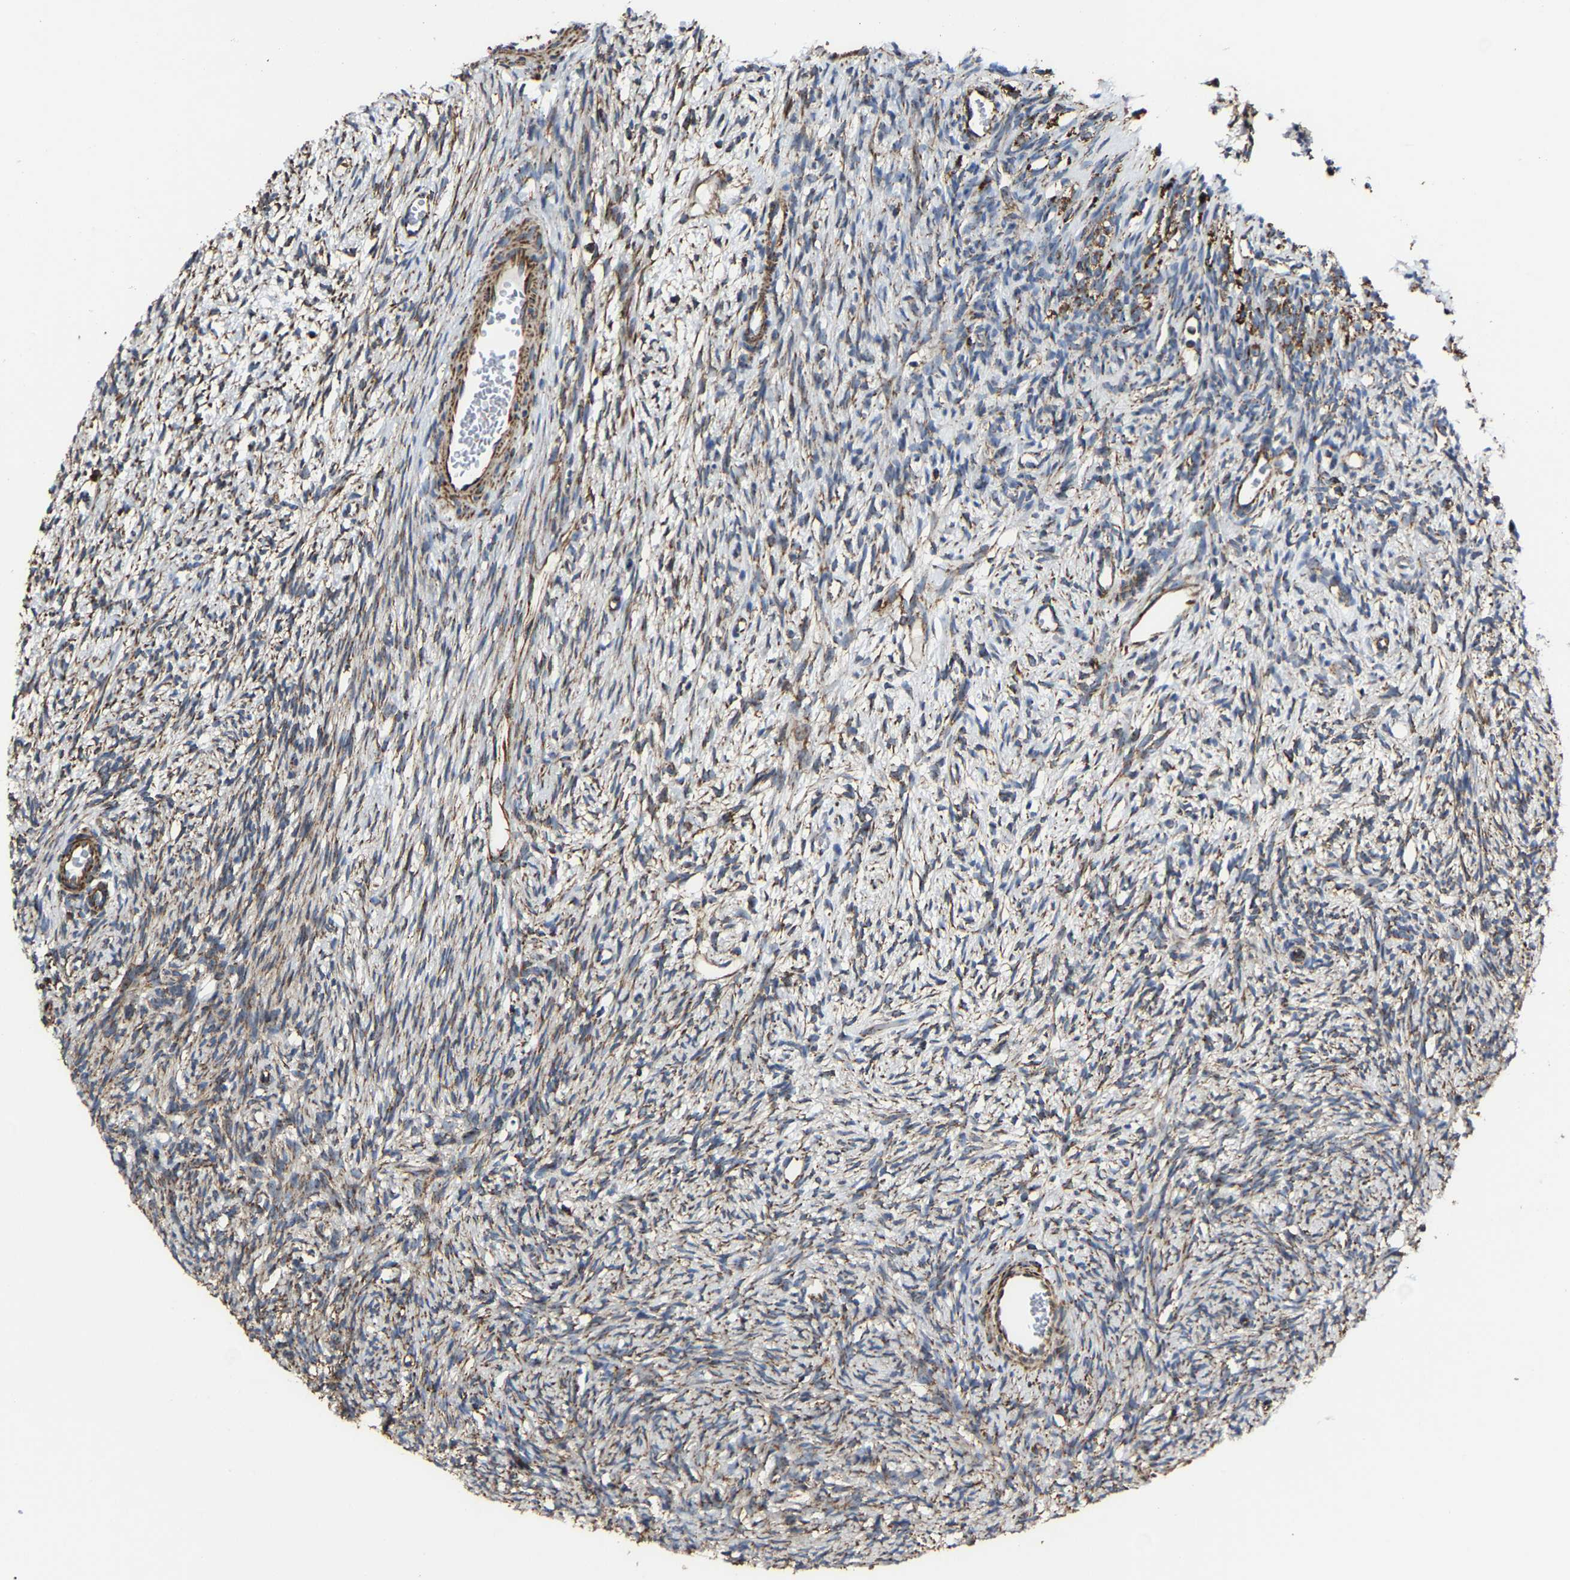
{"staining": {"intensity": "moderate", "quantity": ">75%", "location": "cytoplasmic/membranous"}, "tissue": "ovary", "cell_type": "Ovarian stroma cells", "image_type": "normal", "snomed": [{"axis": "morphology", "description": "Normal tissue, NOS"}, {"axis": "topography", "description": "Ovary"}], "caption": "Ovarian stroma cells exhibit medium levels of moderate cytoplasmic/membranous positivity in about >75% of cells in benign ovary.", "gene": "NDUFV3", "patient": {"sex": "female", "age": 33}}